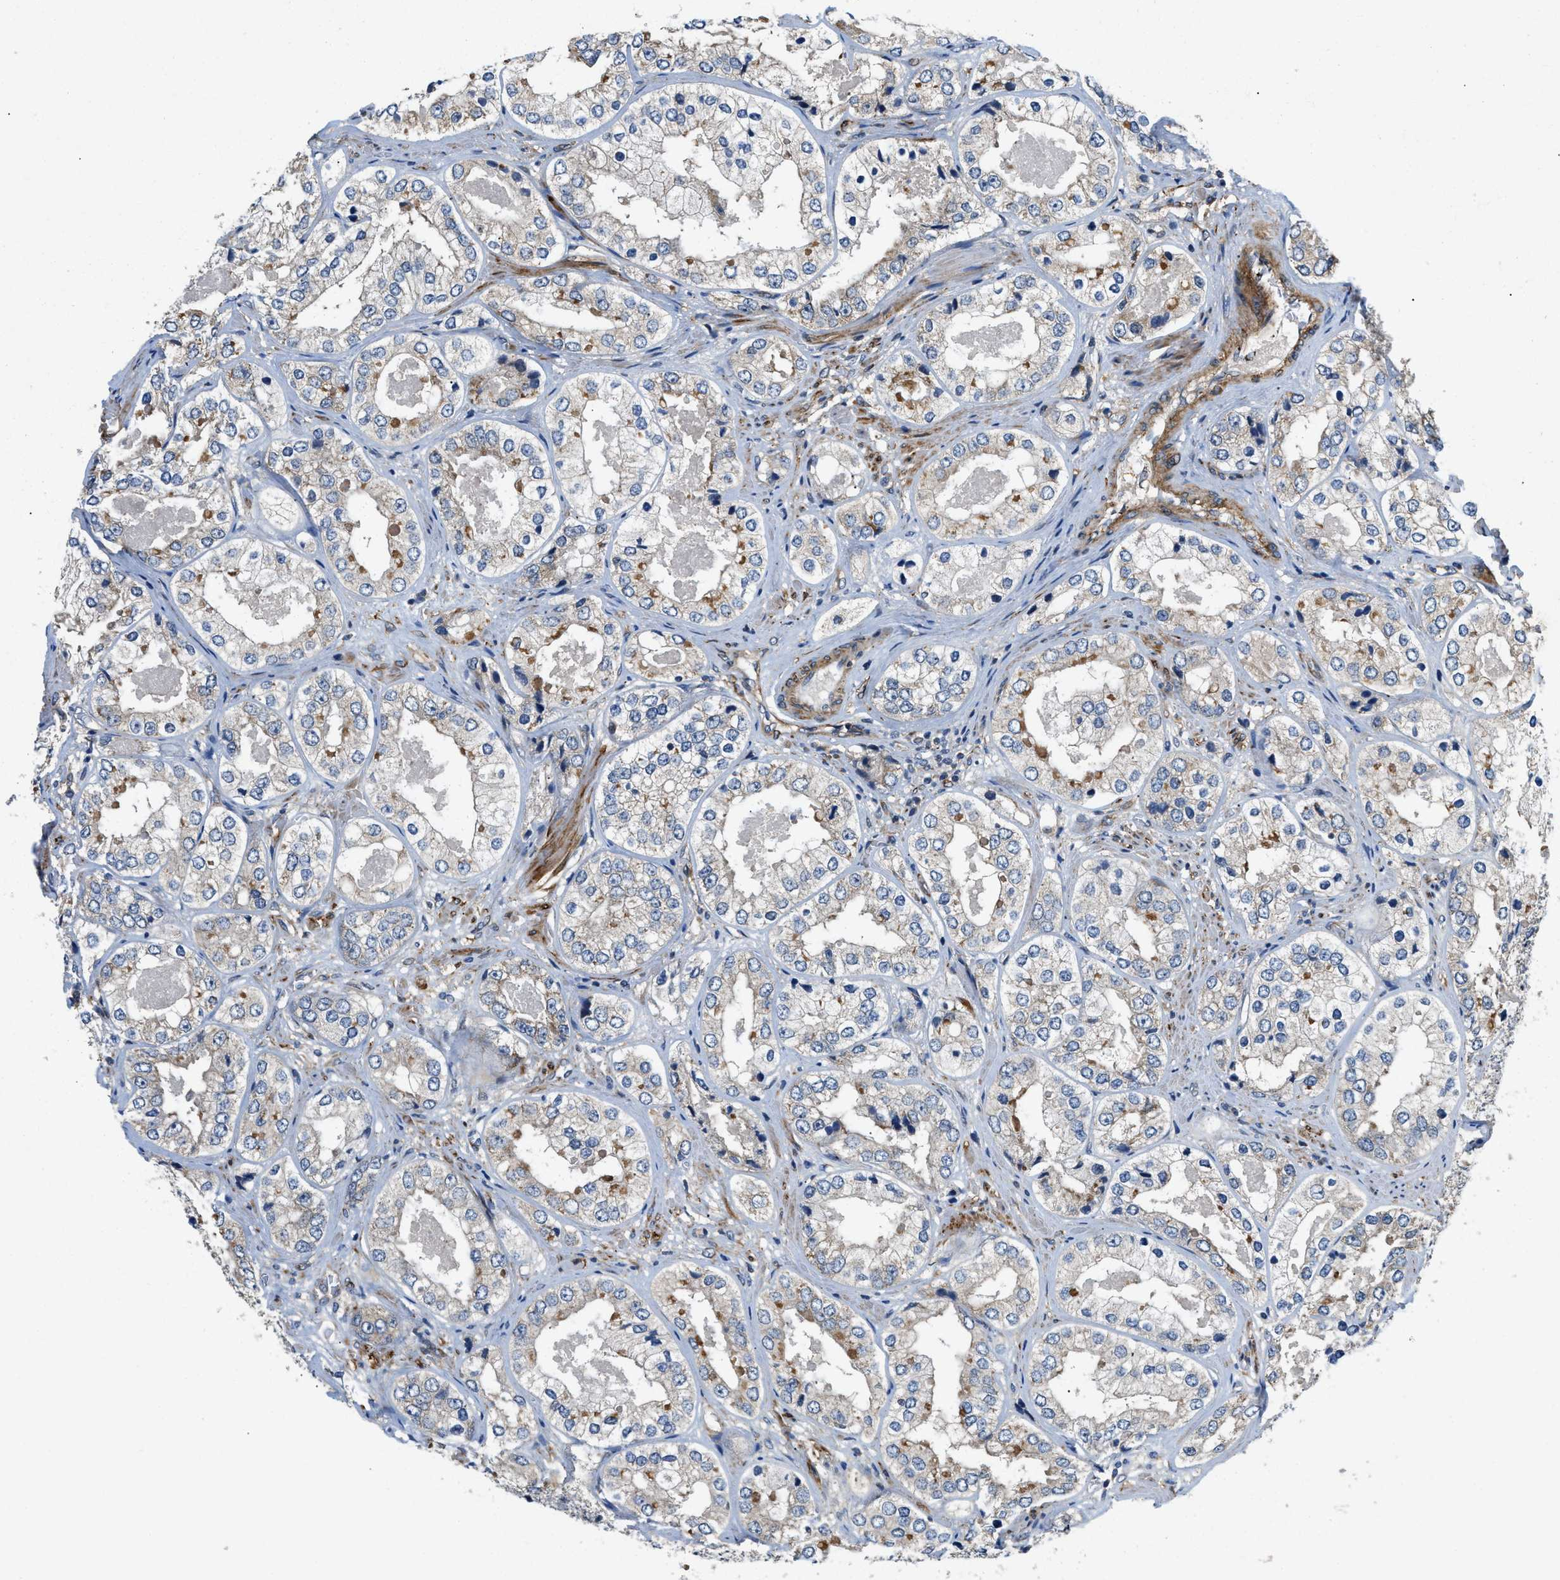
{"staining": {"intensity": "moderate", "quantity": "<25%", "location": "cytoplasmic/membranous"}, "tissue": "prostate cancer", "cell_type": "Tumor cells", "image_type": "cancer", "snomed": [{"axis": "morphology", "description": "Adenocarcinoma, High grade"}, {"axis": "topography", "description": "Prostate"}], "caption": "A brown stain shows moderate cytoplasmic/membranous positivity of a protein in human prostate adenocarcinoma (high-grade) tumor cells.", "gene": "ZNF599", "patient": {"sex": "male", "age": 61}}